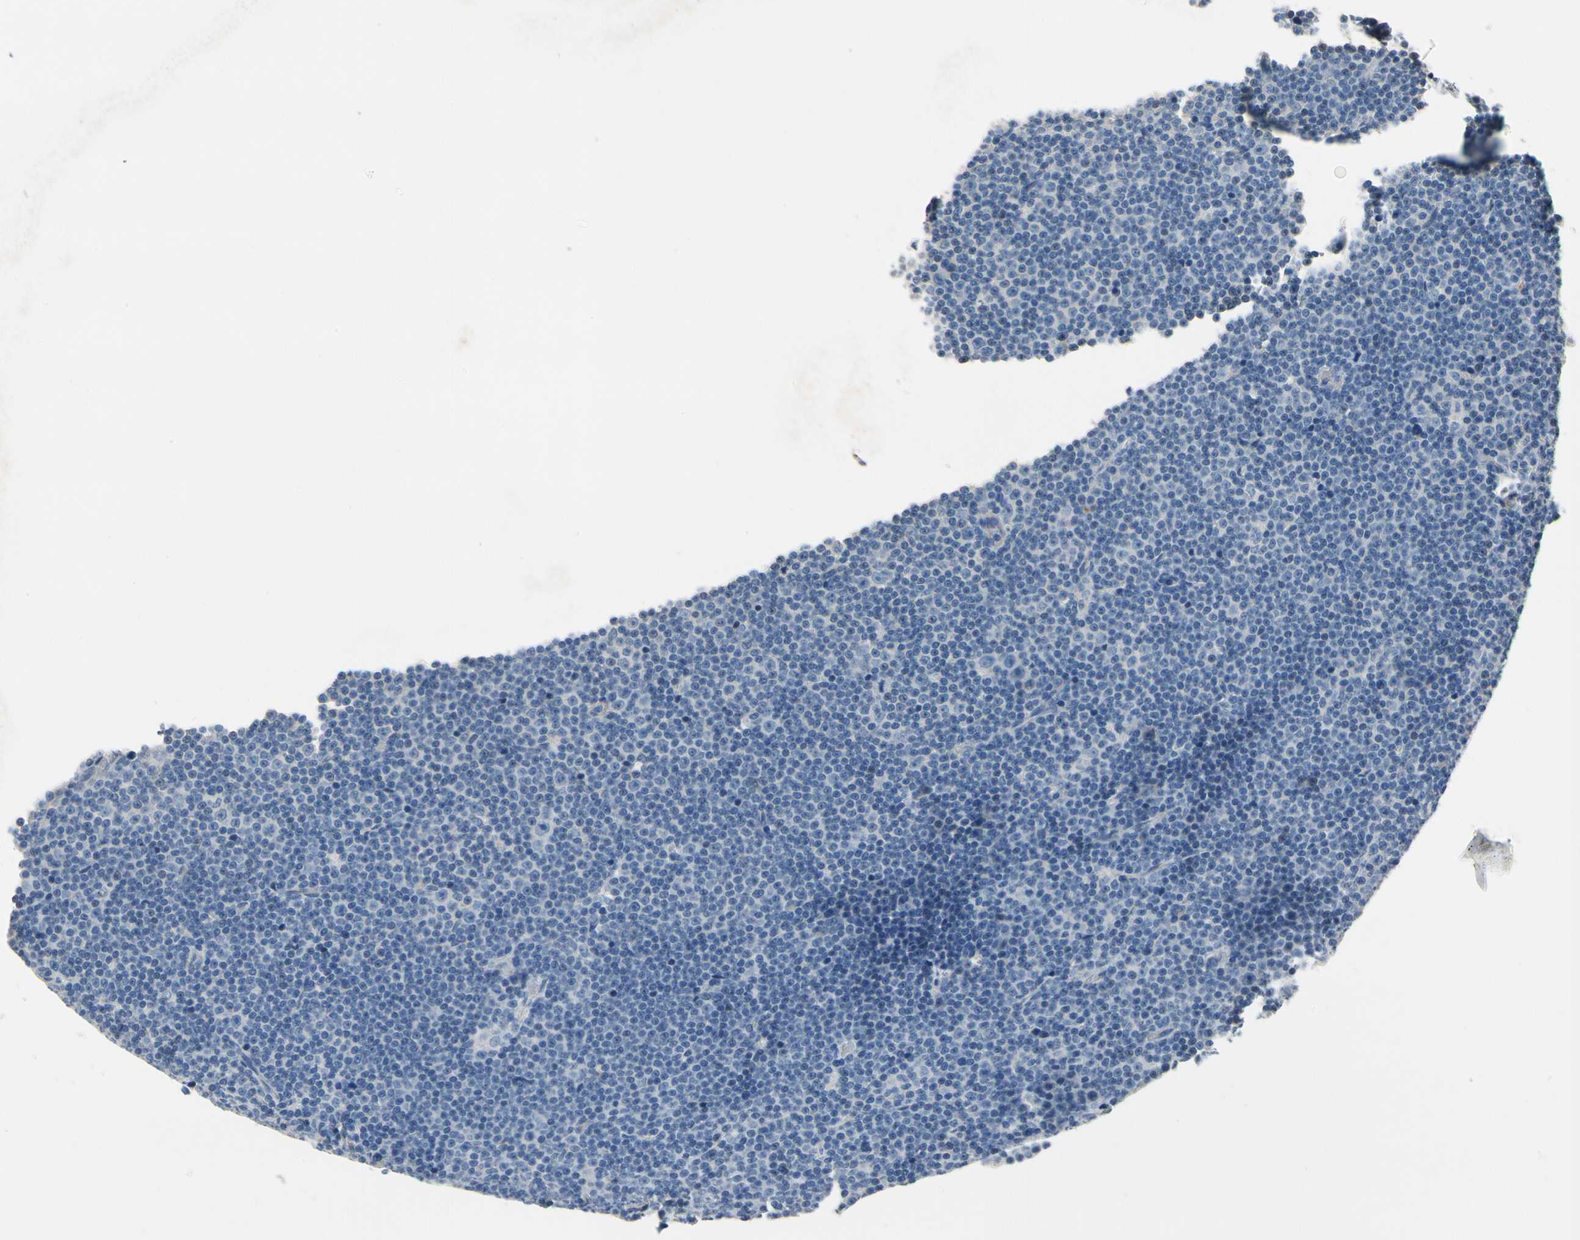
{"staining": {"intensity": "negative", "quantity": "none", "location": "none"}, "tissue": "lymphoma", "cell_type": "Tumor cells", "image_type": "cancer", "snomed": [{"axis": "morphology", "description": "Malignant lymphoma, non-Hodgkin's type, Low grade"}, {"axis": "topography", "description": "Lymph node"}], "caption": "High power microscopy histopathology image of an immunohistochemistry (IHC) image of lymphoma, revealing no significant staining in tumor cells.", "gene": "CPA3", "patient": {"sex": "female", "age": 67}}